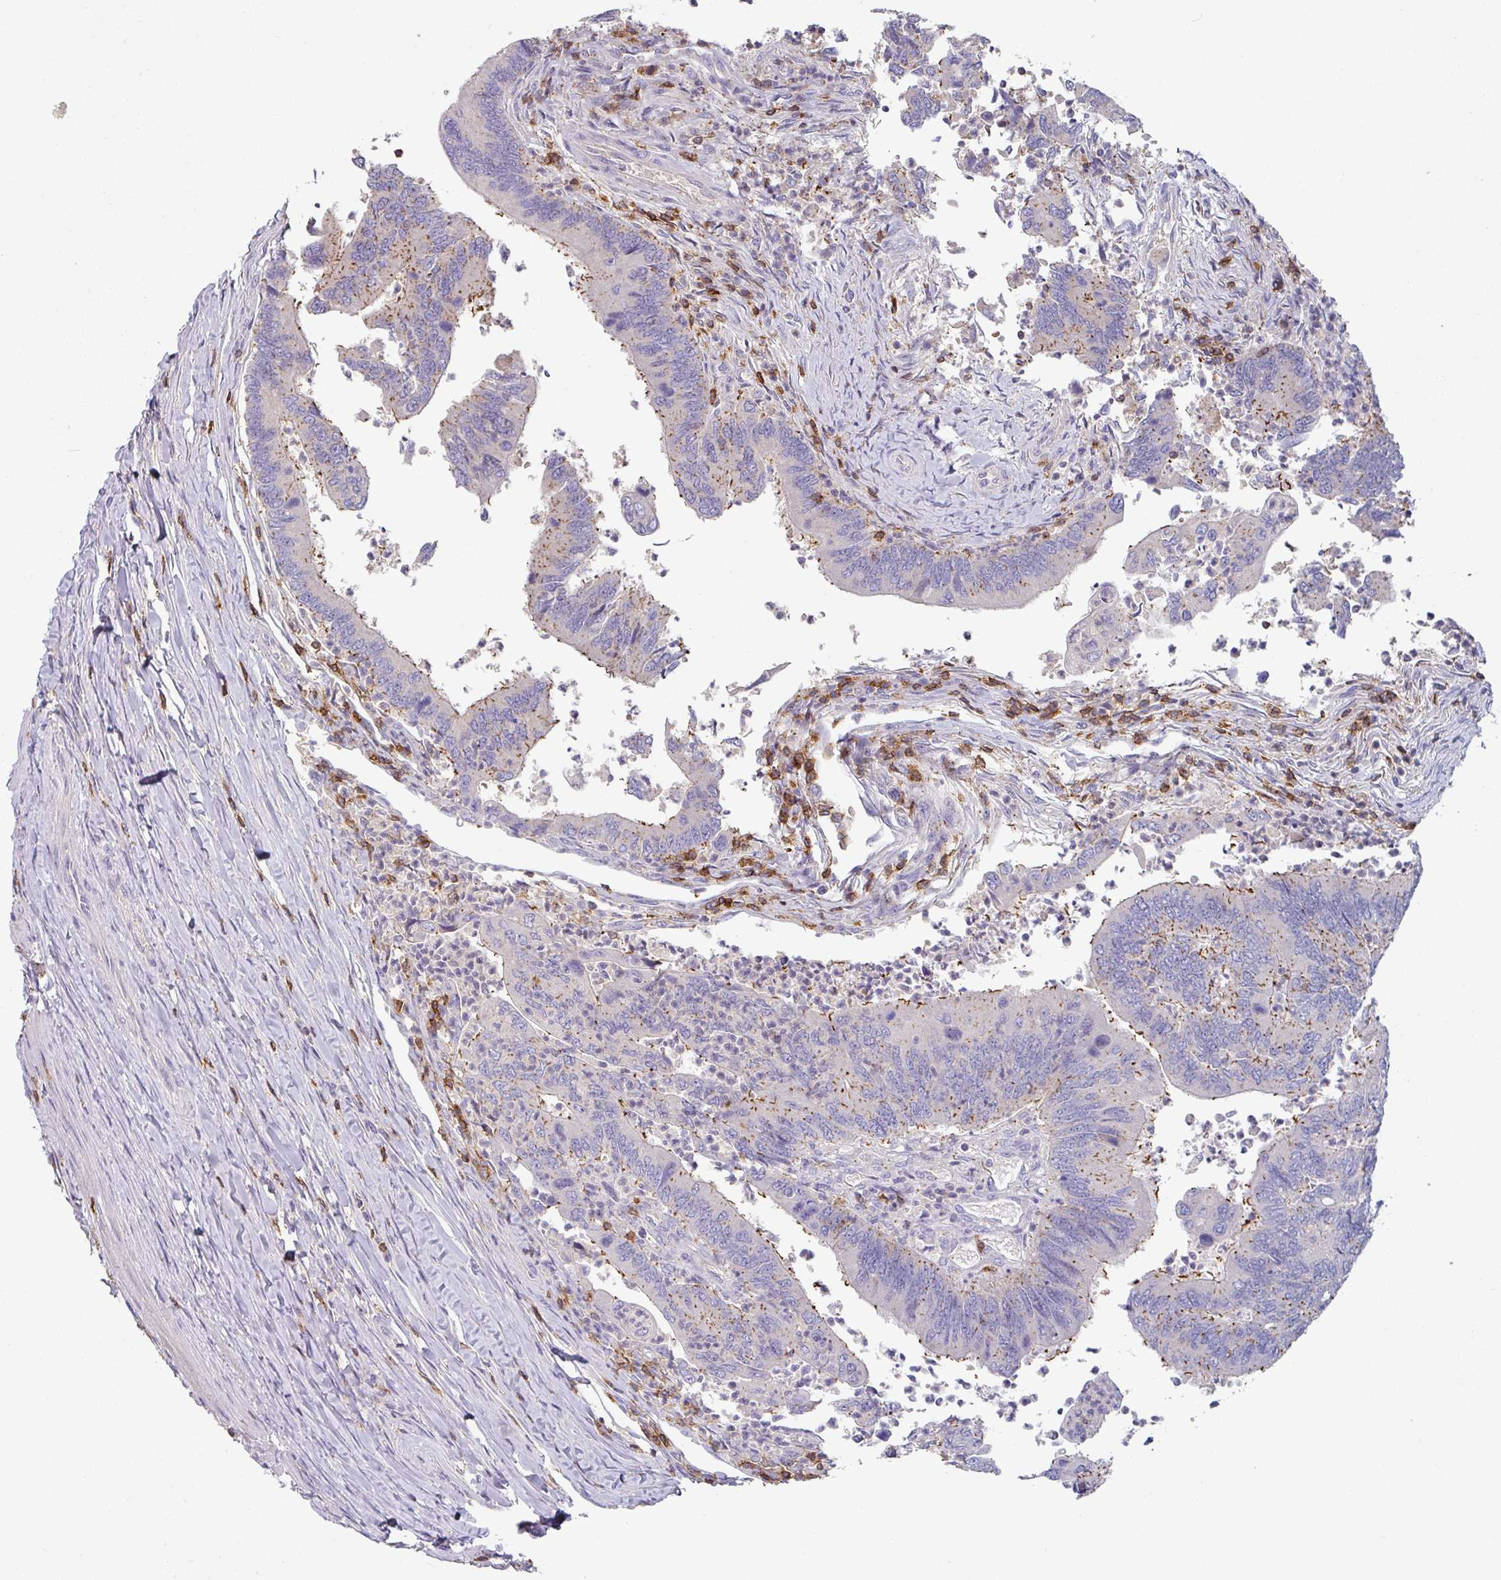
{"staining": {"intensity": "weak", "quantity": "<25%", "location": "cytoplasmic/membranous"}, "tissue": "colorectal cancer", "cell_type": "Tumor cells", "image_type": "cancer", "snomed": [{"axis": "morphology", "description": "Adenocarcinoma, NOS"}, {"axis": "topography", "description": "Colon"}], "caption": "Protein analysis of colorectal cancer (adenocarcinoma) displays no significant expression in tumor cells. (DAB (3,3'-diaminobenzidine) immunohistochemistry with hematoxylin counter stain).", "gene": "CD3G", "patient": {"sex": "female", "age": 67}}